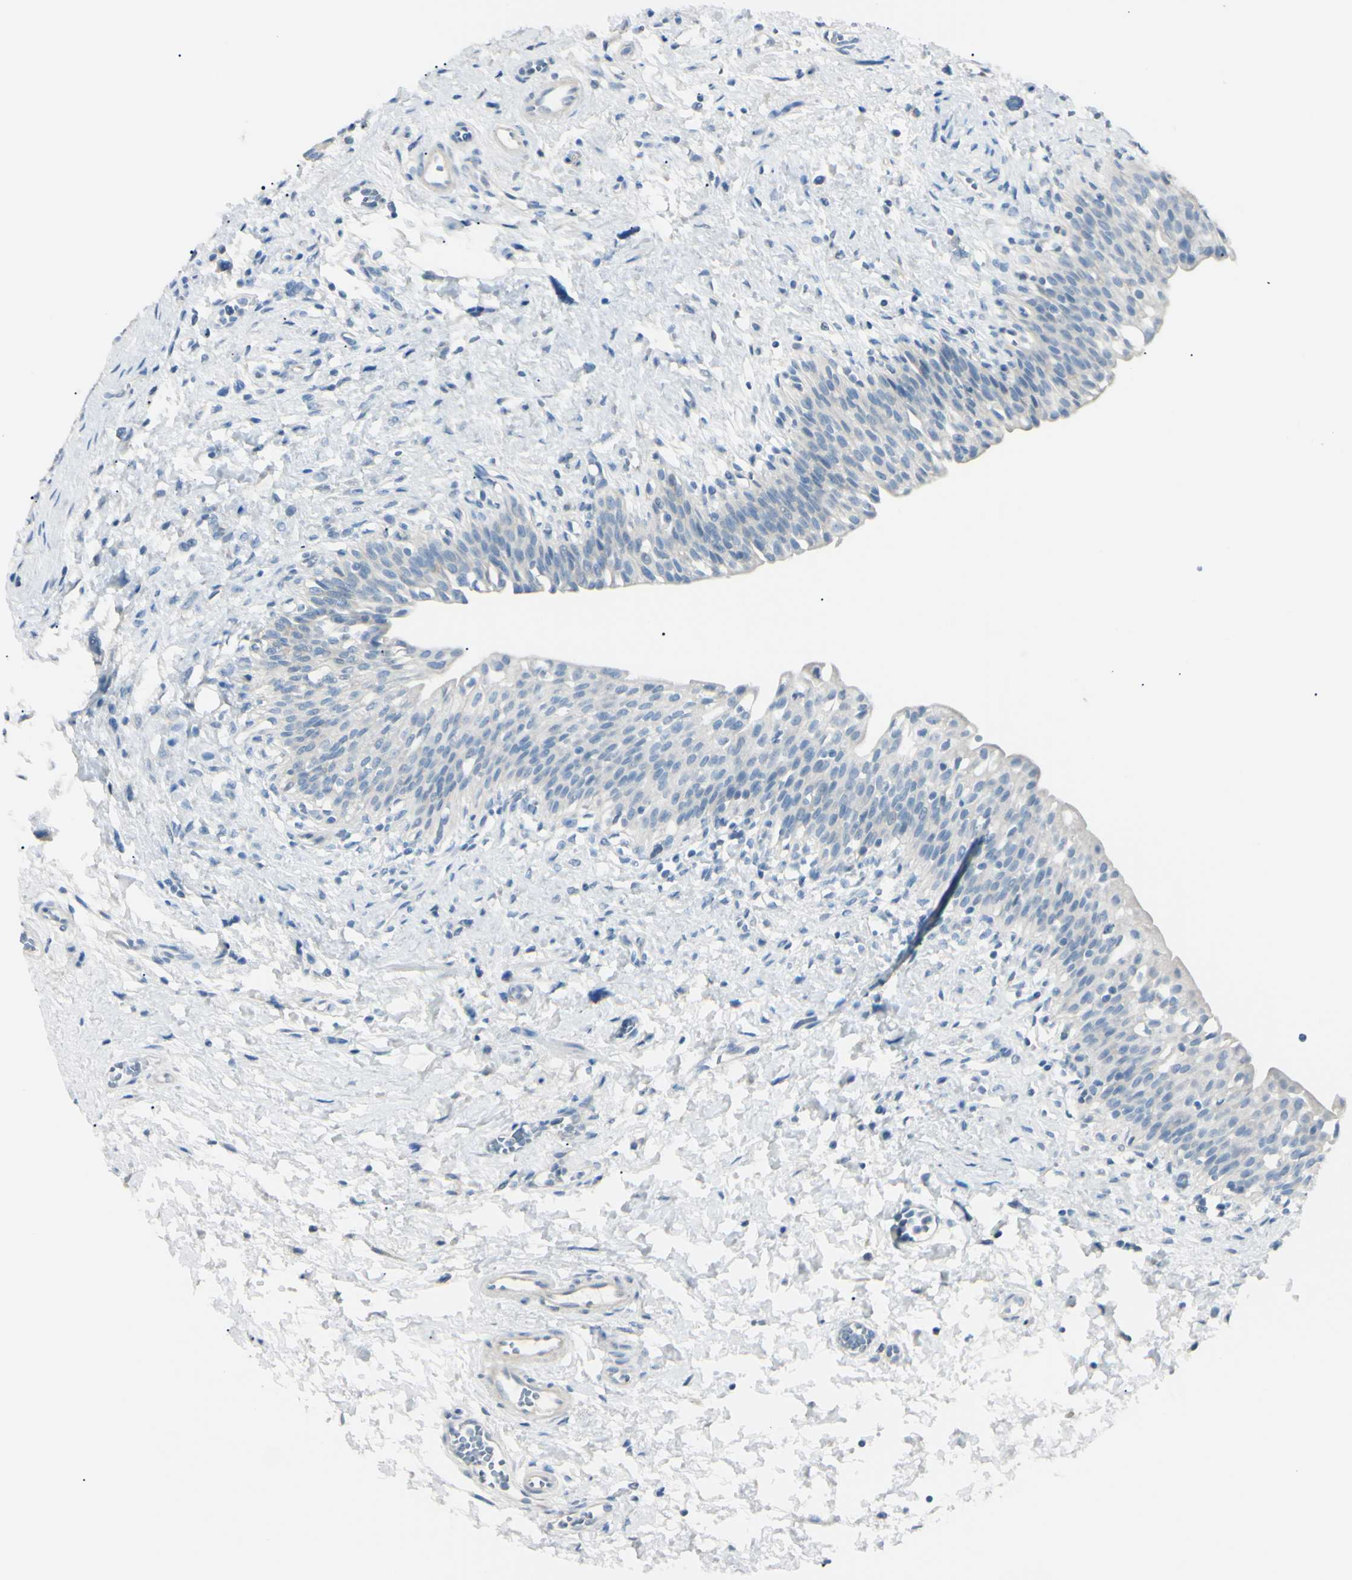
{"staining": {"intensity": "weak", "quantity": "<25%", "location": "cytoplasmic/membranous"}, "tissue": "urinary bladder", "cell_type": "Urothelial cells", "image_type": "normal", "snomed": [{"axis": "morphology", "description": "Normal tissue, NOS"}, {"axis": "topography", "description": "Urinary bladder"}], "caption": "Normal urinary bladder was stained to show a protein in brown. There is no significant staining in urothelial cells. Nuclei are stained in blue.", "gene": "FOLH1", "patient": {"sex": "male", "age": 55}}